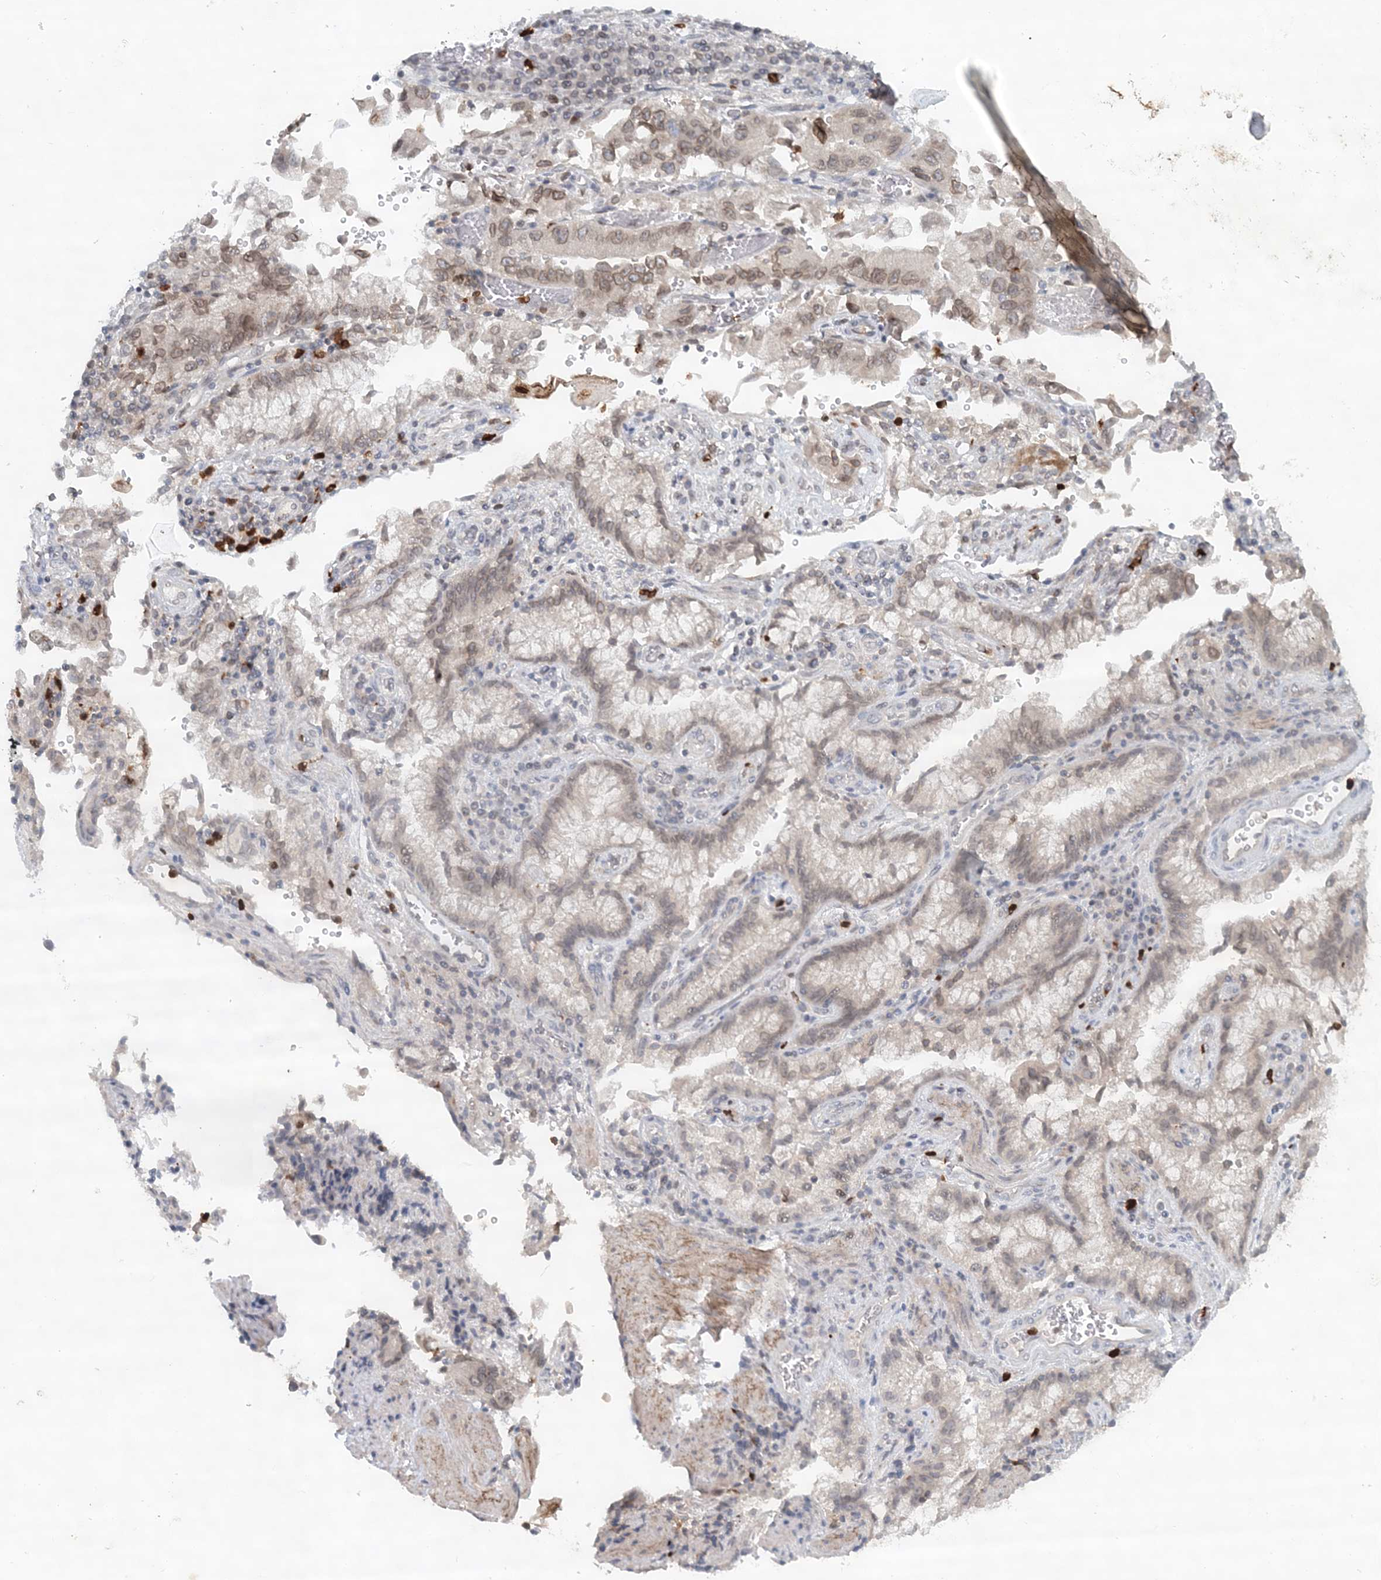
{"staining": {"intensity": "weak", "quantity": "<25%", "location": "cytoplasmic/membranous,nuclear"}, "tissue": "stomach cancer", "cell_type": "Tumor cells", "image_type": "cancer", "snomed": [{"axis": "morphology", "description": "Adenocarcinoma, NOS"}, {"axis": "topography", "description": "Stomach"}], "caption": "Immunohistochemistry of stomach cancer (adenocarcinoma) demonstrates no expression in tumor cells.", "gene": "NUP54", "patient": {"sex": "male", "age": 62}}